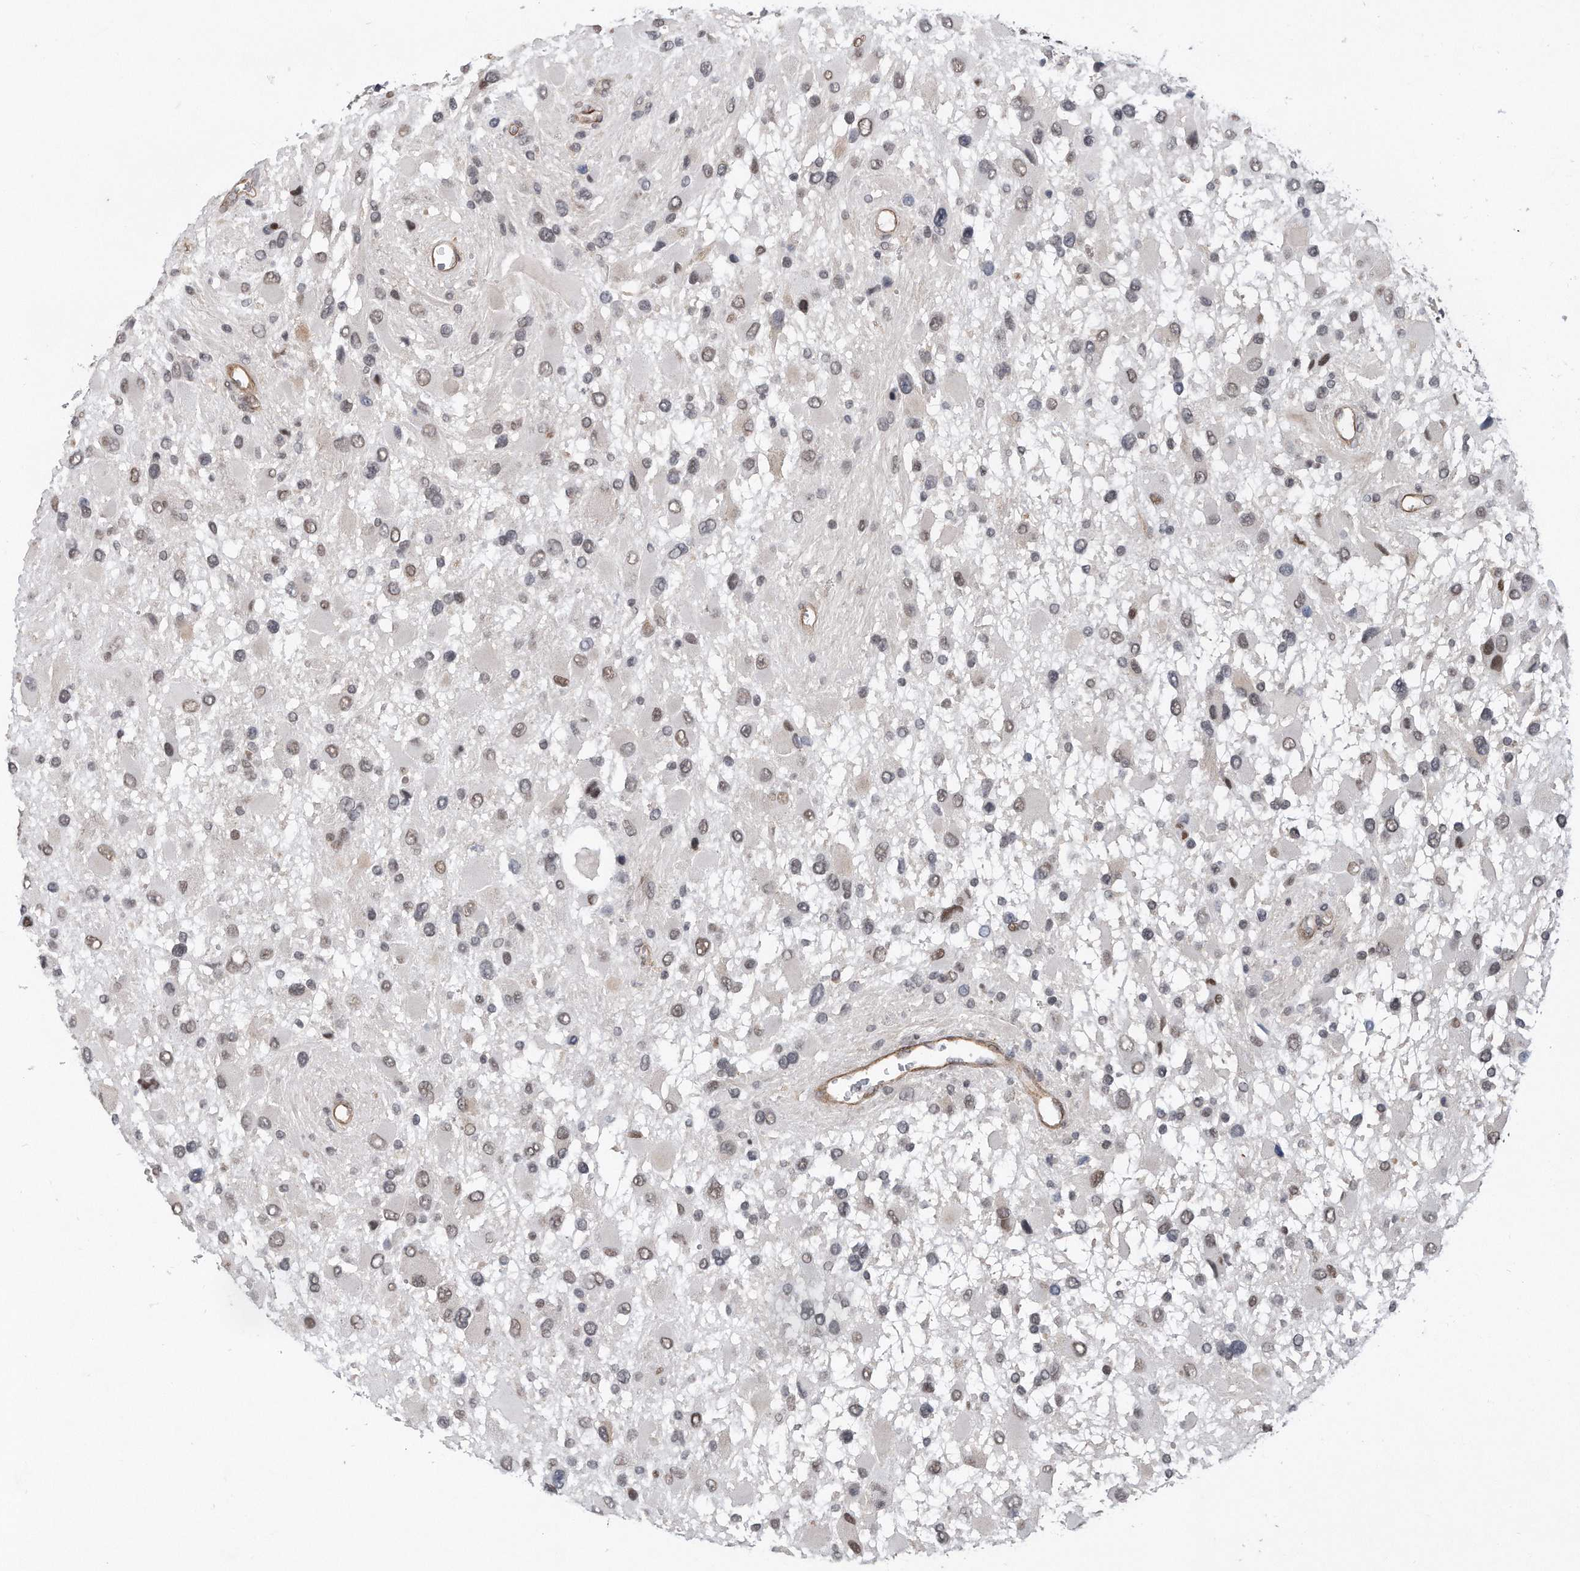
{"staining": {"intensity": "weak", "quantity": "25%-75%", "location": "nuclear"}, "tissue": "glioma", "cell_type": "Tumor cells", "image_type": "cancer", "snomed": [{"axis": "morphology", "description": "Glioma, malignant, High grade"}, {"axis": "topography", "description": "Brain"}], "caption": "Malignant high-grade glioma stained for a protein (brown) displays weak nuclear positive staining in about 25%-75% of tumor cells.", "gene": "TP53INP1", "patient": {"sex": "male", "age": 53}}